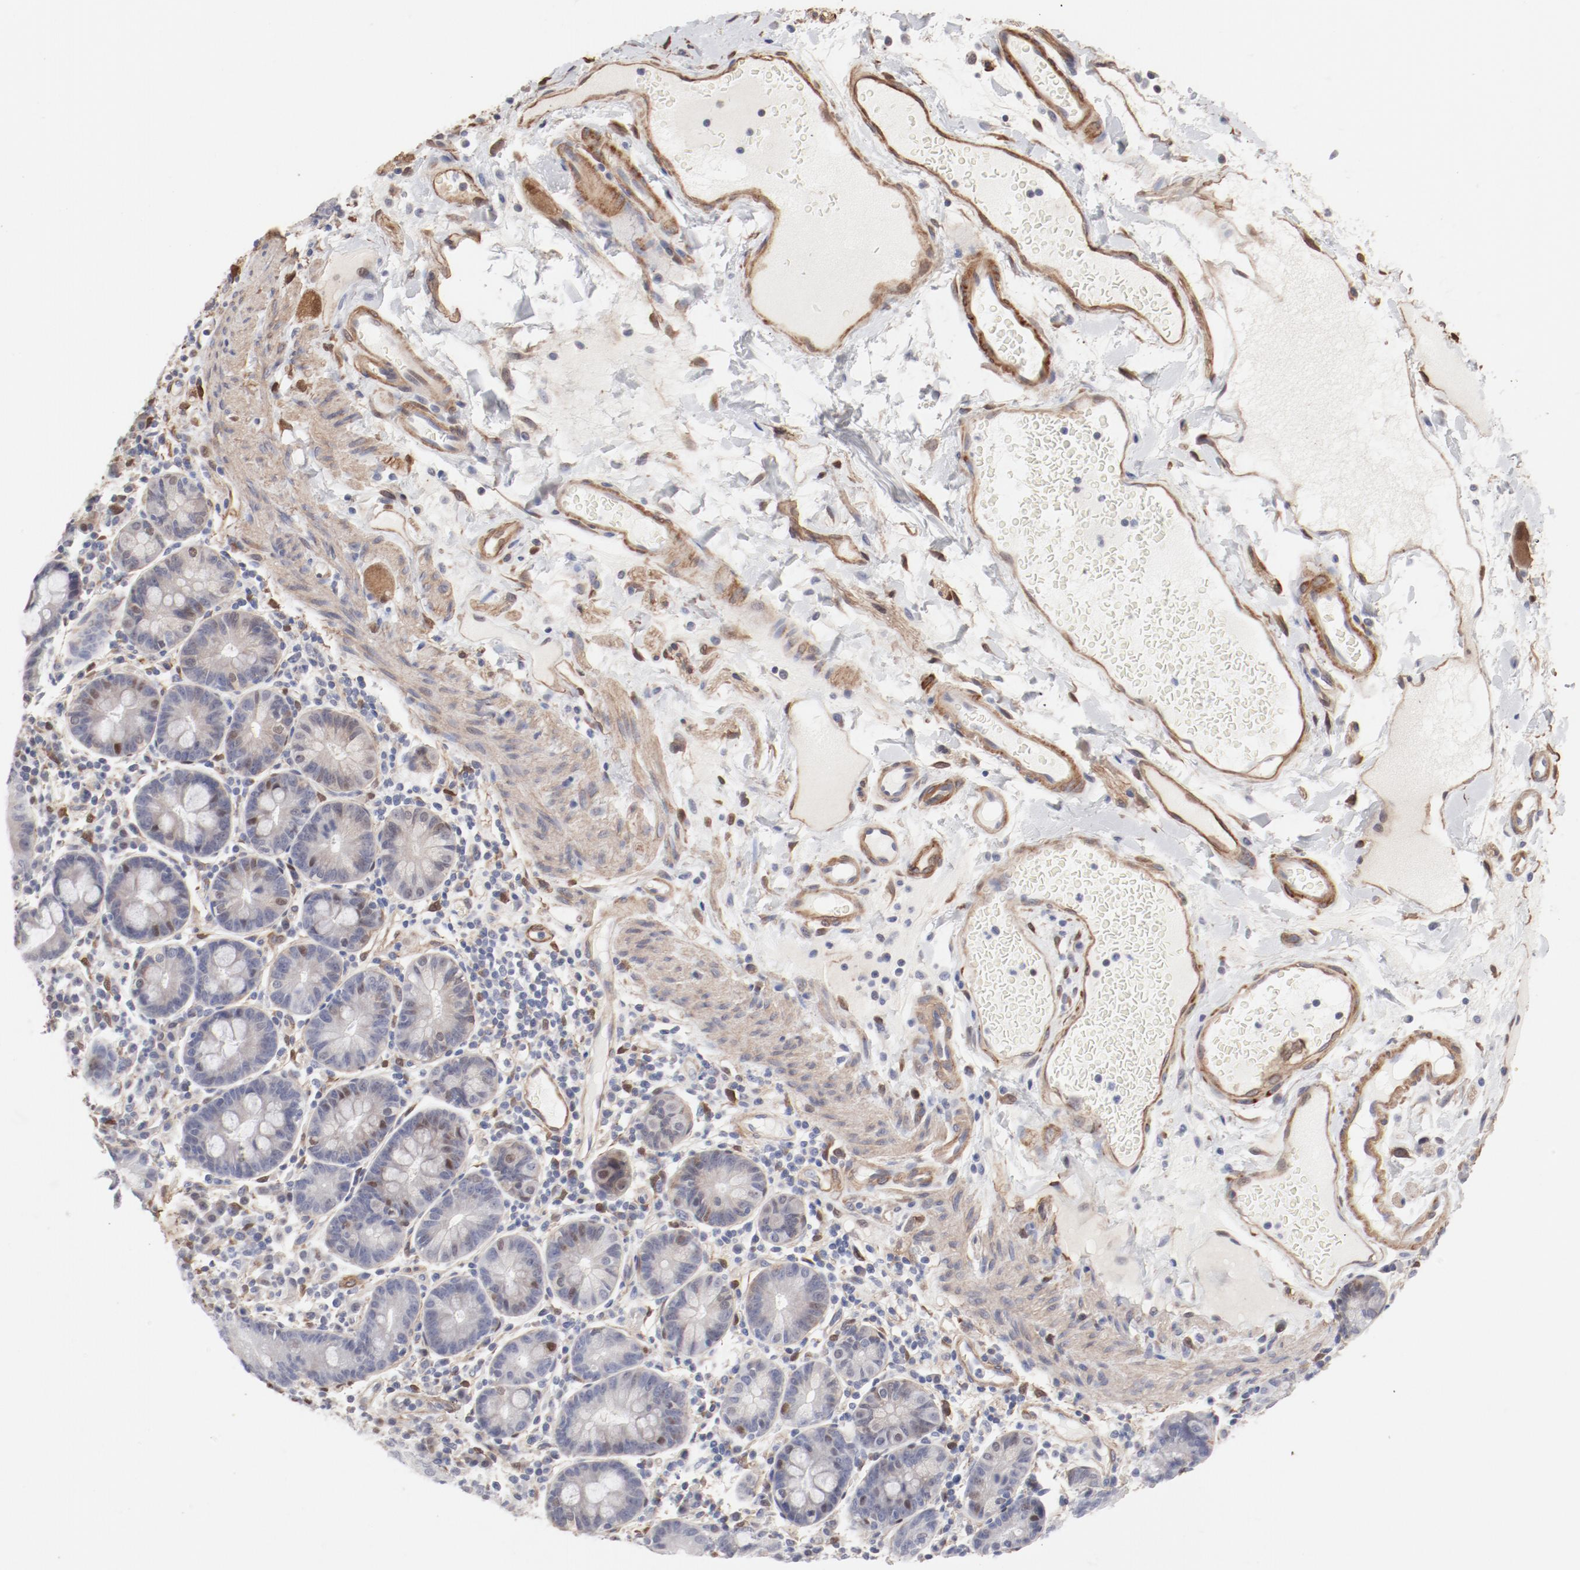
{"staining": {"intensity": "weak", "quantity": "<25%", "location": "nuclear"}, "tissue": "duodenum", "cell_type": "Glandular cells", "image_type": "normal", "snomed": [{"axis": "morphology", "description": "Normal tissue, NOS"}, {"axis": "topography", "description": "Duodenum"}], "caption": "Duodenum stained for a protein using immunohistochemistry demonstrates no staining glandular cells.", "gene": "MAGED4B", "patient": {"sex": "male", "age": 50}}